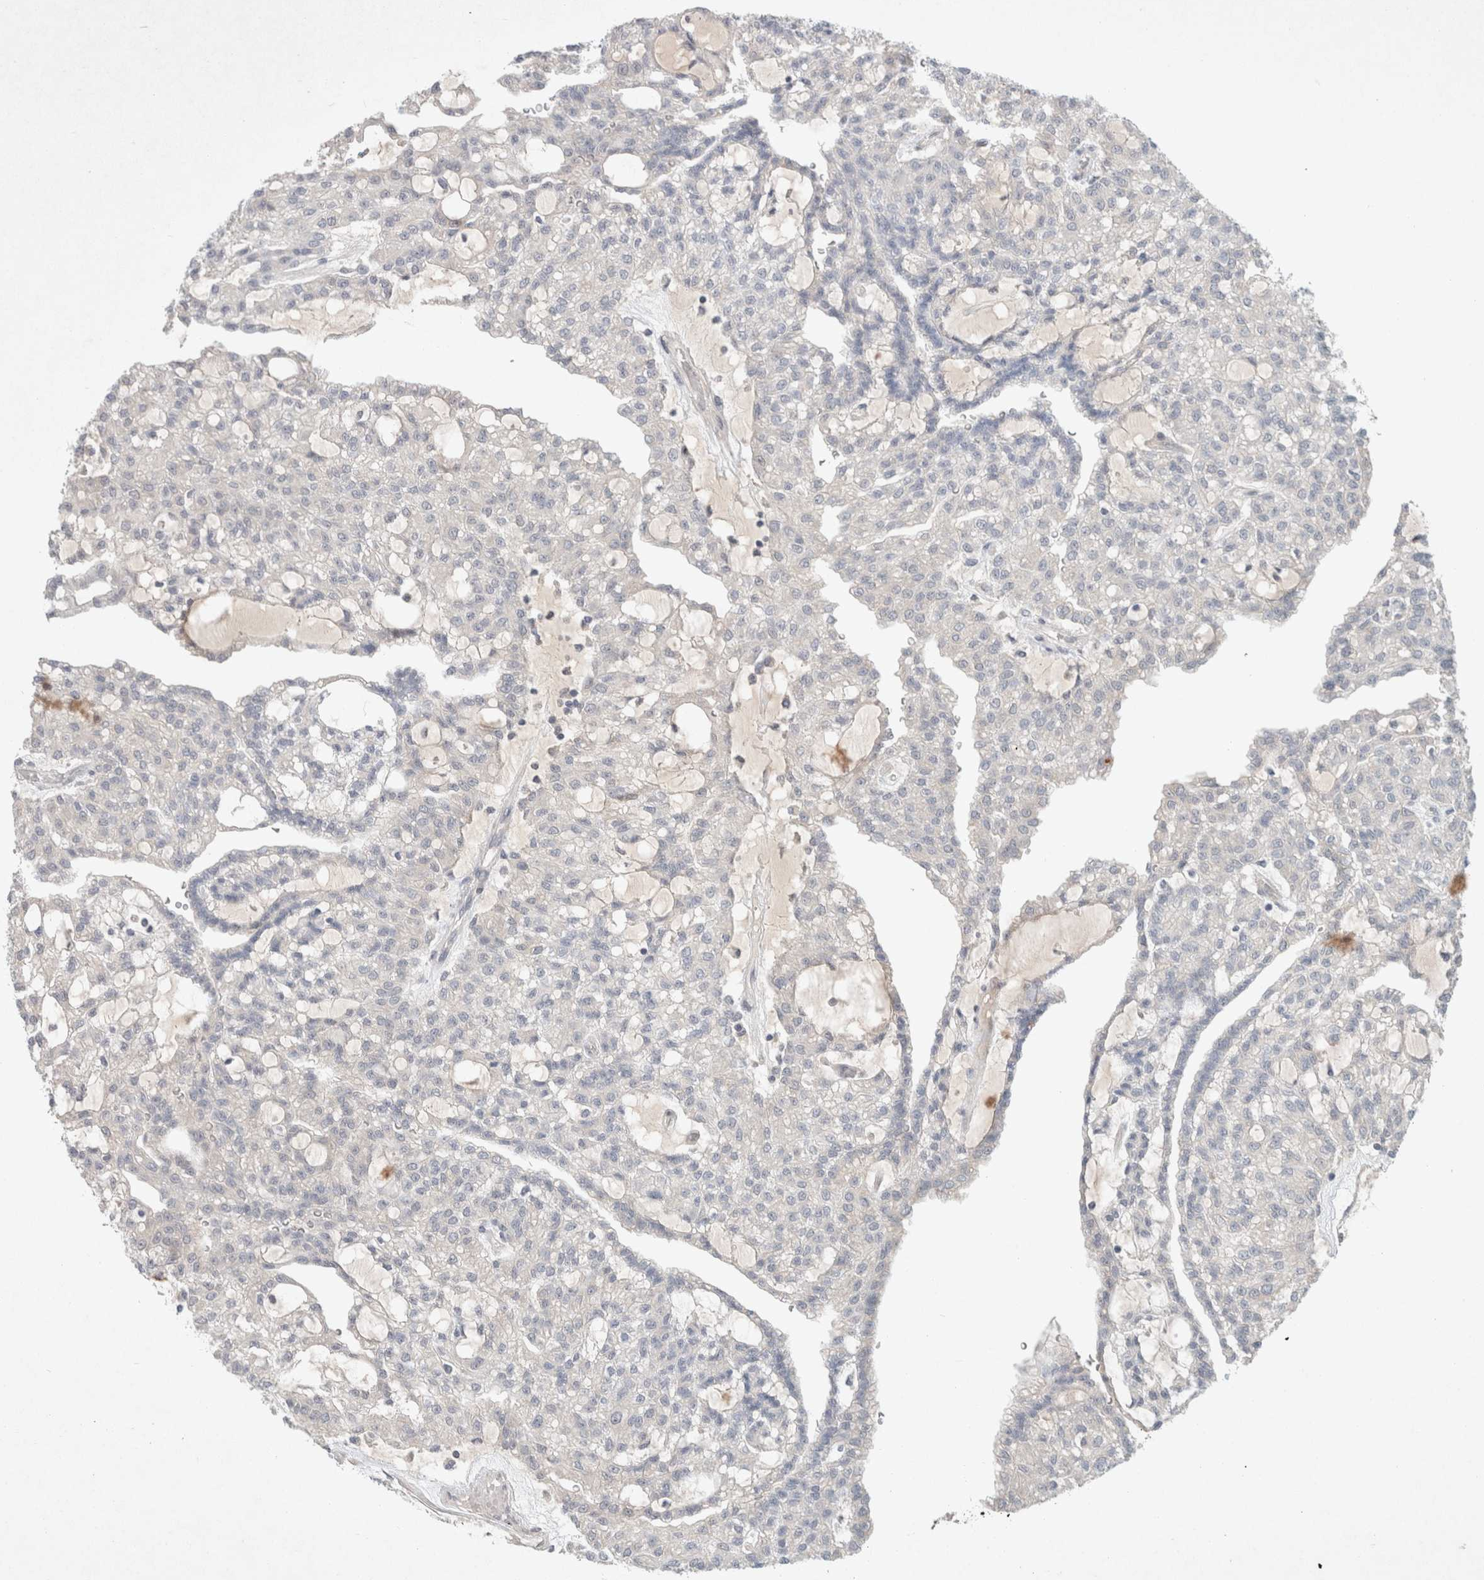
{"staining": {"intensity": "negative", "quantity": "none", "location": "none"}, "tissue": "renal cancer", "cell_type": "Tumor cells", "image_type": "cancer", "snomed": [{"axis": "morphology", "description": "Adenocarcinoma, NOS"}, {"axis": "topography", "description": "Kidney"}], "caption": "Tumor cells show no significant protein expression in renal cancer.", "gene": "RASAL2", "patient": {"sex": "male", "age": 63}}